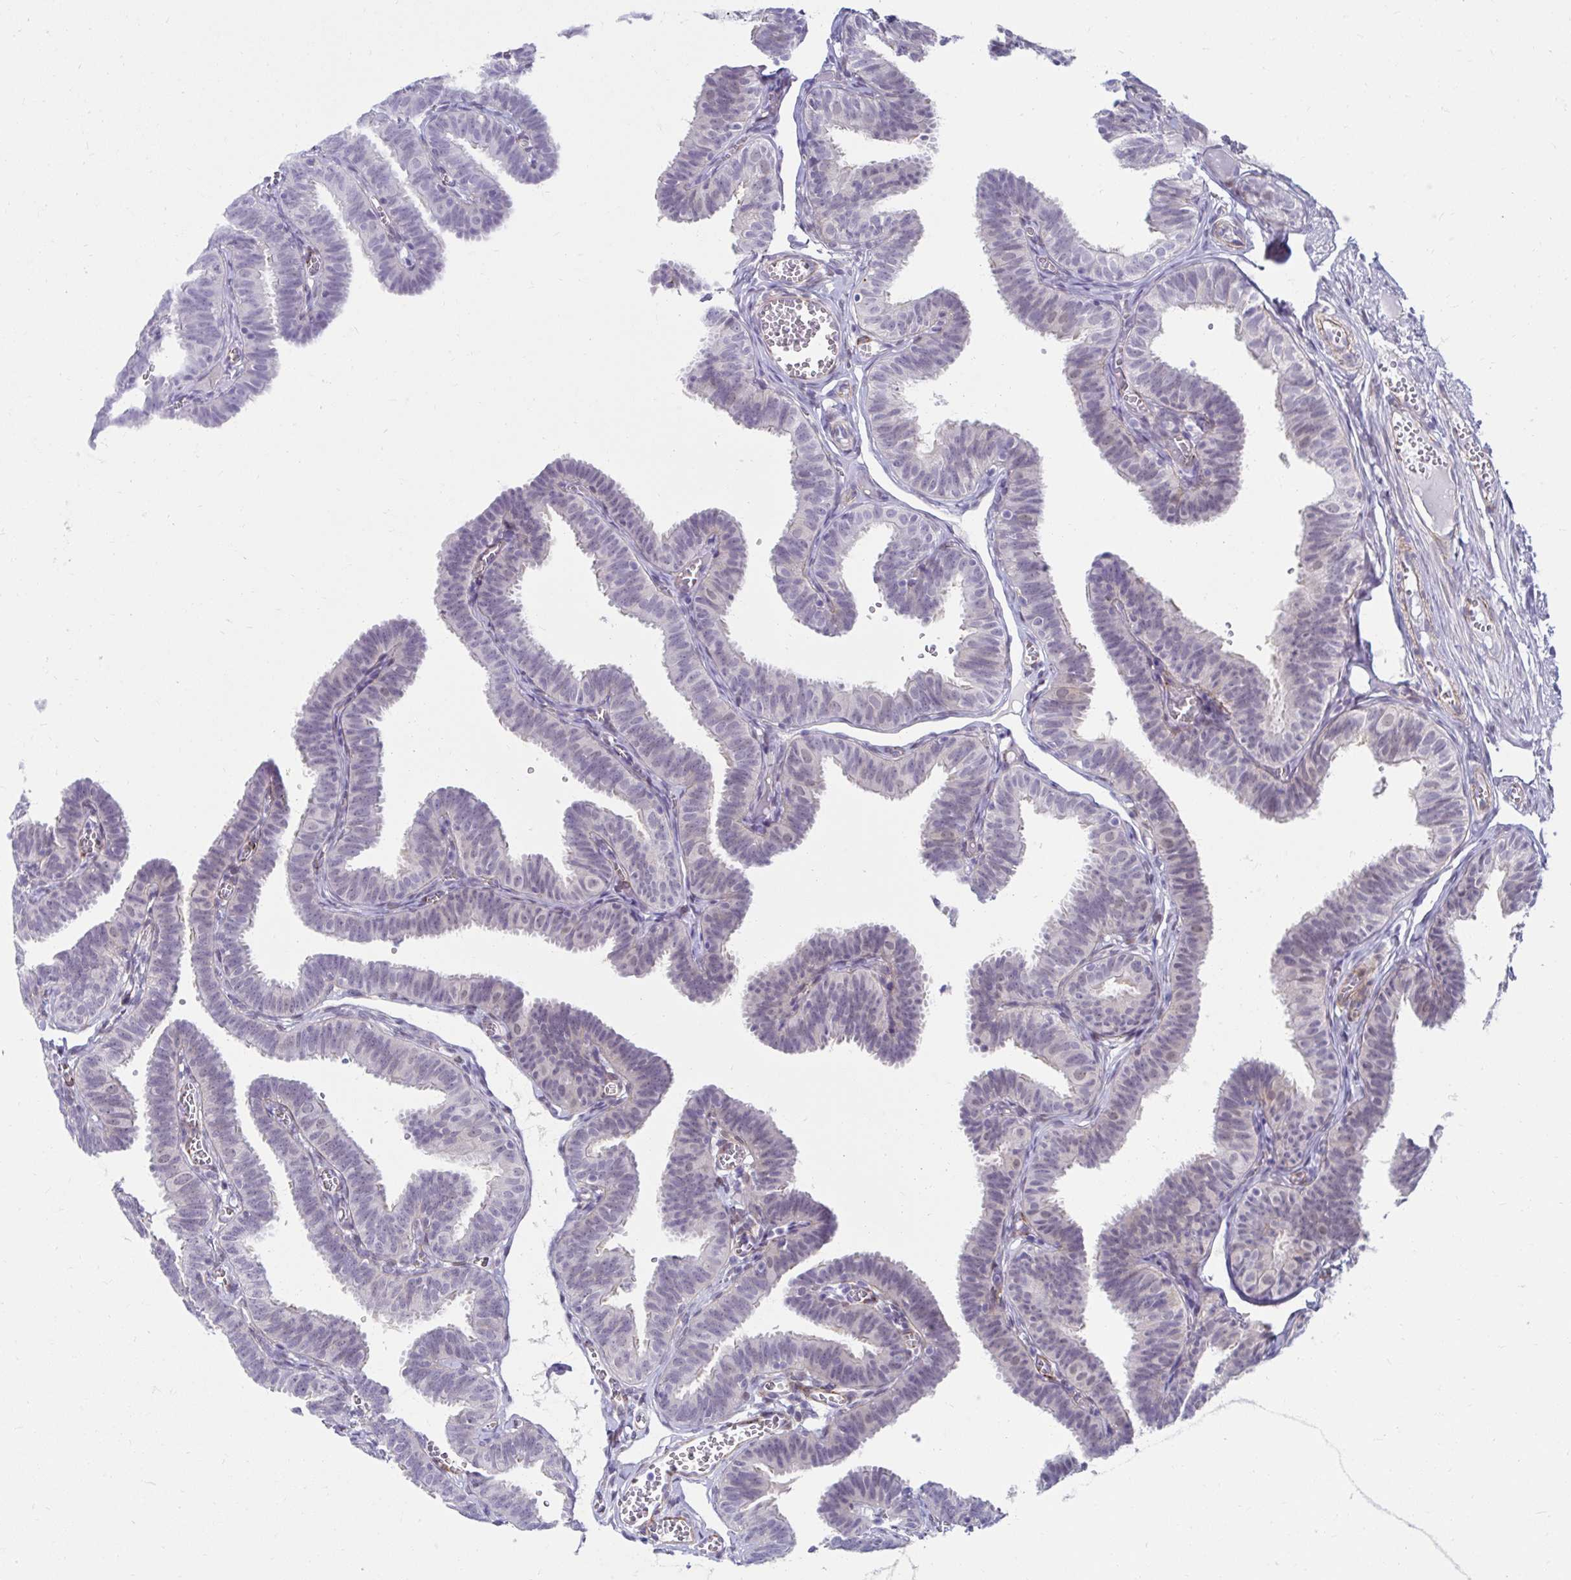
{"staining": {"intensity": "negative", "quantity": "none", "location": "none"}, "tissue": "fallopian tube", "cell_type": "Glandular cells", "image_type": "normal", "snomed": [{"axis": "morphology", "description": "Normal tissue, NOS"}, {"axis": "topography", "description": "Fallopian tube"}], "caption": "A high-resolution micrograph shows IHC staining of benign fallopian tube, which demonstrates no significant staining in glandular cells.", "gene": "ANKRD62", "patient": {"sex": "female", "age": 25}}